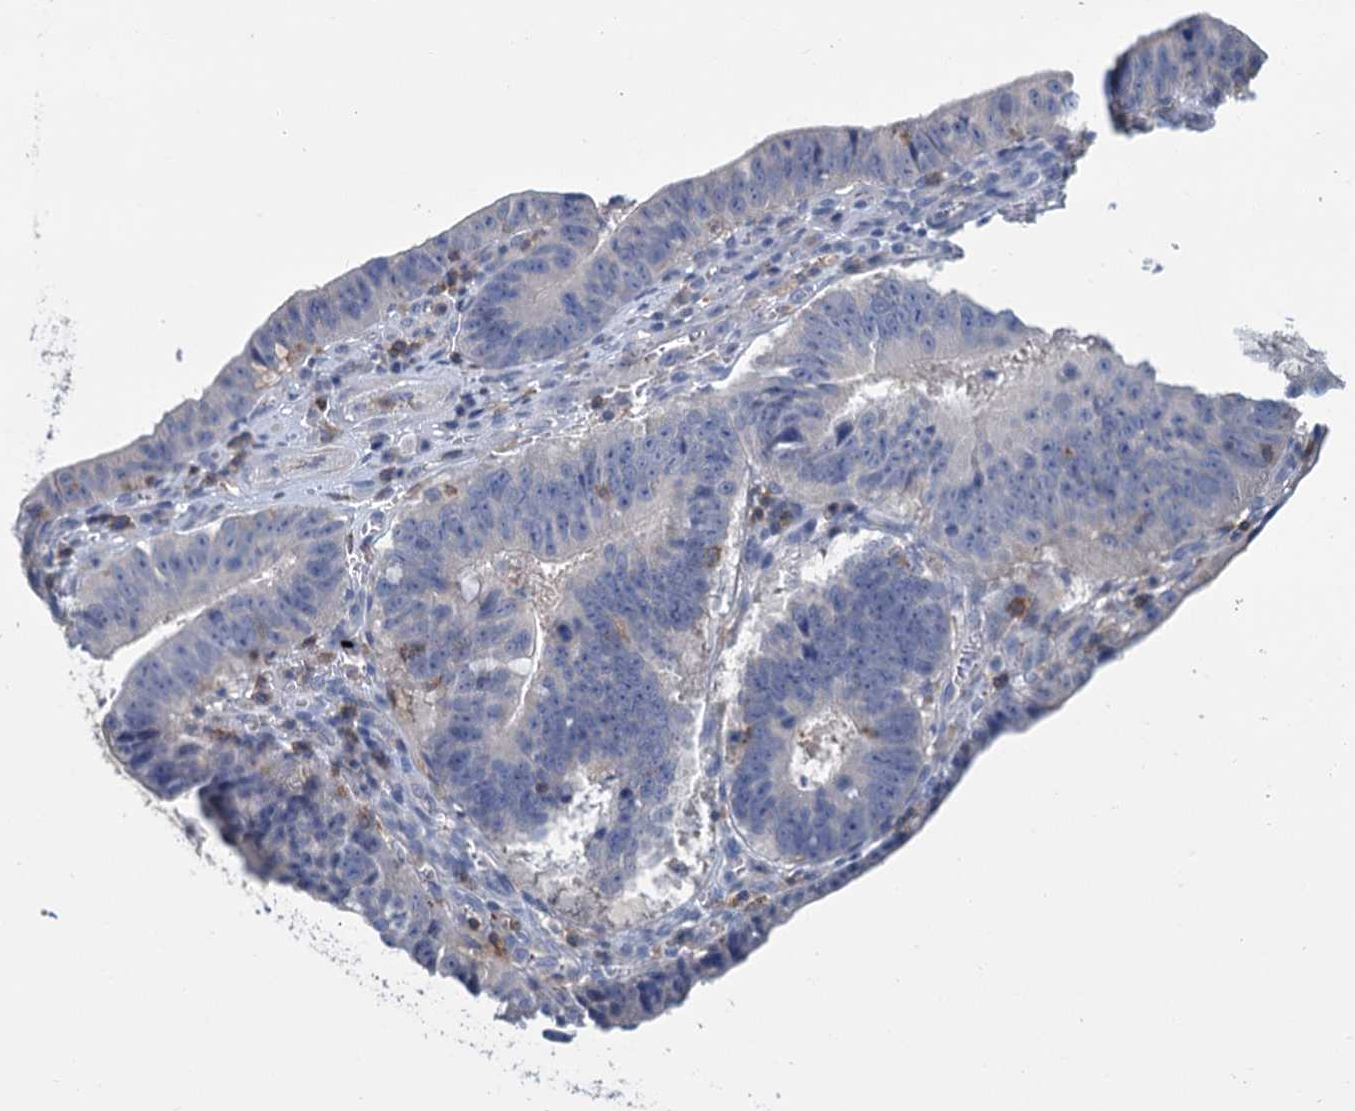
{"staining": {"intensity": "negative", "quantity": "none", "location": "none"}, "tissue": "stomach cancer", "cell_type": "Tumor cells", "image_type": "cancer", "snomed": [{"axis": "morphology", "description": "Adenocarcinoma, NOS"}, {"axis": "topography", "description": "Stomach"}], "caption": "This is an IHC micrograph of human stomach cancer (adenocarcinoma). There is no positivity in tumor cells.", "gene": "FGFR2", "patient": {"sex": "male", "age": 59}}